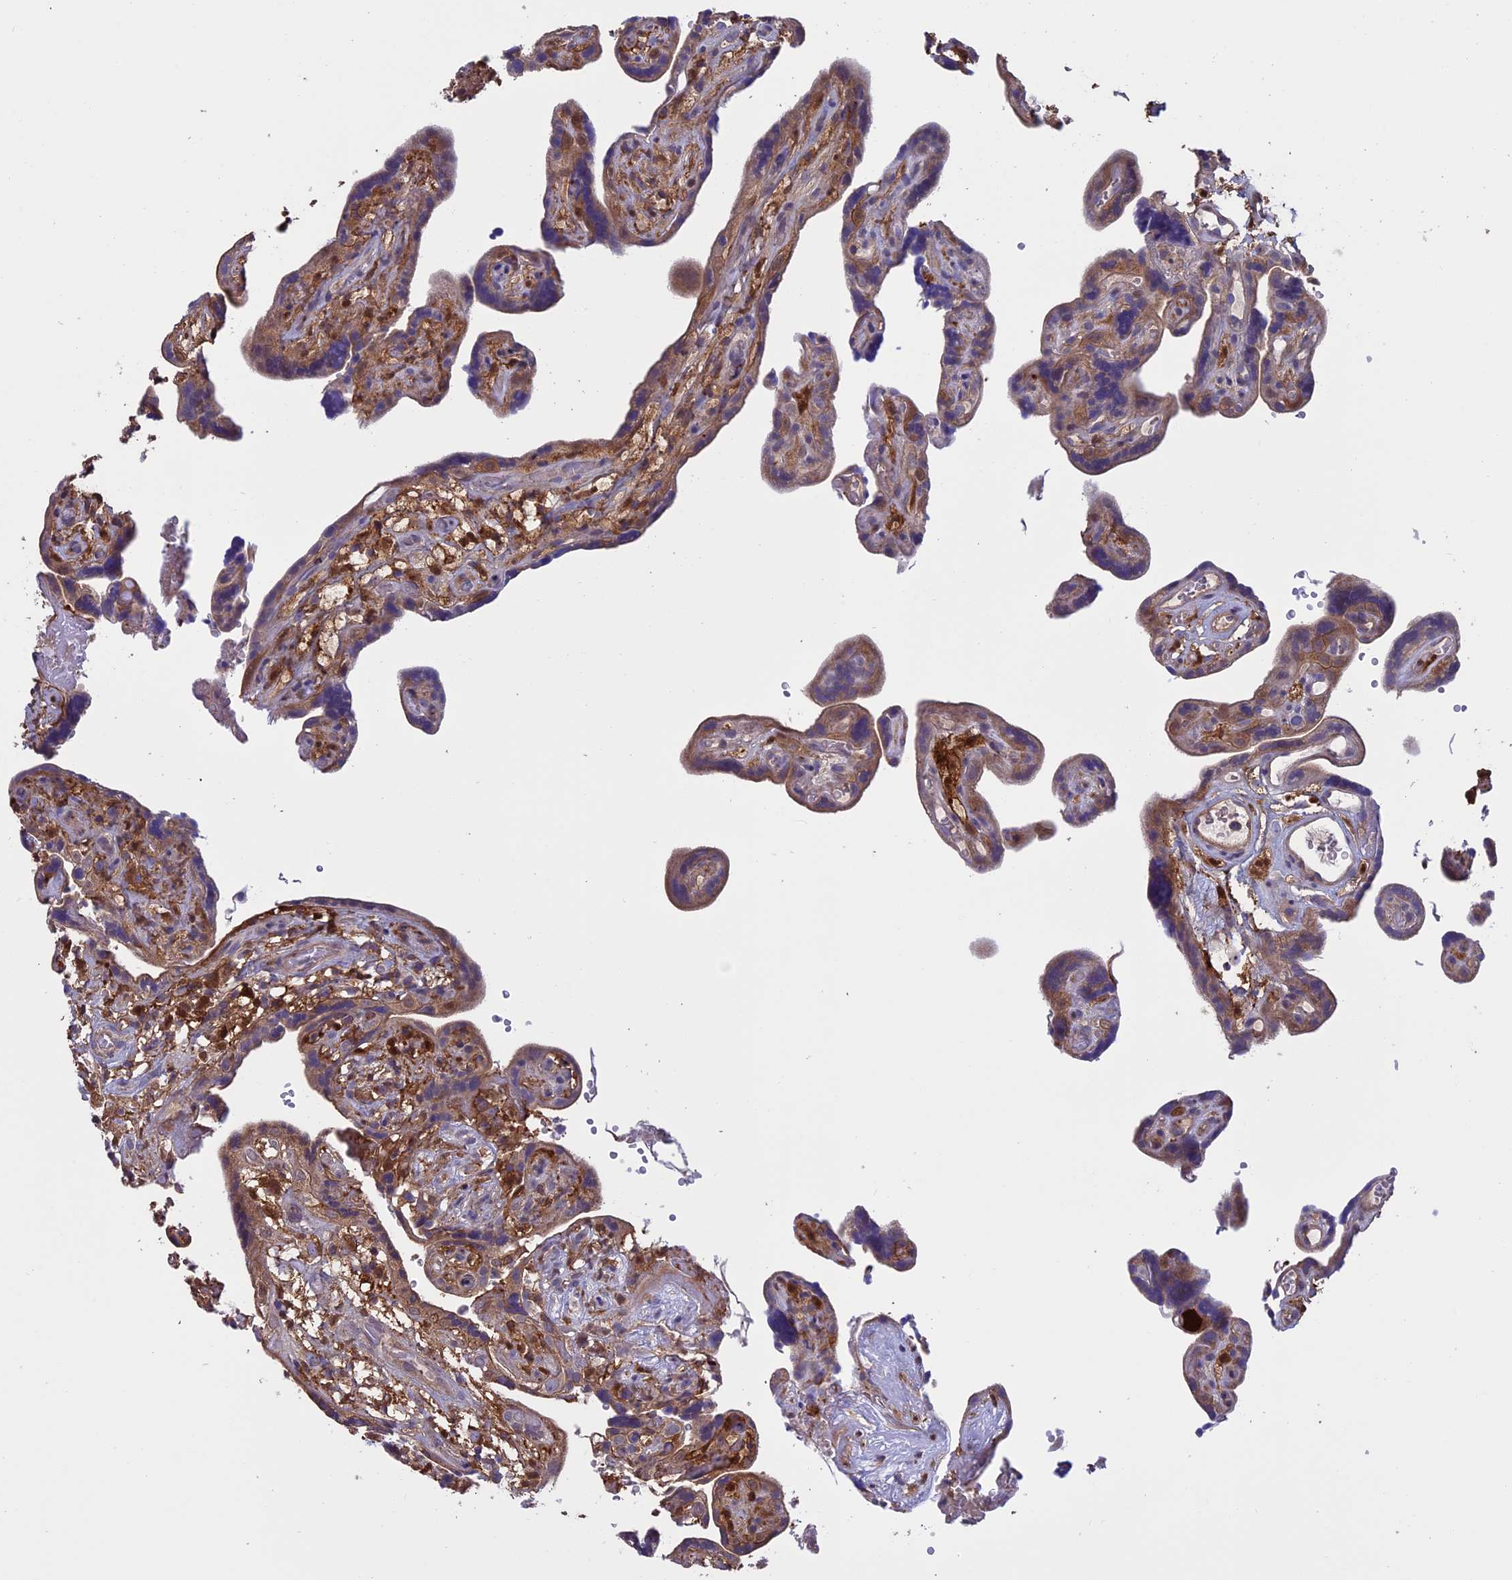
{"staining": {"intensity": "weak", "quantity": "<25%", "location": "cytoplasmic/membranous"}, "tissue": "placenta", "cell_type": "Decidual cells", "image_type": "normal", "snomed": [{"axis": "morphology", "description": "Normal tissue, NOS"}, {"axis": "topography", "description": "Placenta"}], "caption": "Human placenta stained for a protein using IHC displays no staining in decidual cells.", "gene": "ARHGAP18", "patient": {"sex": "female", "age": 30}}